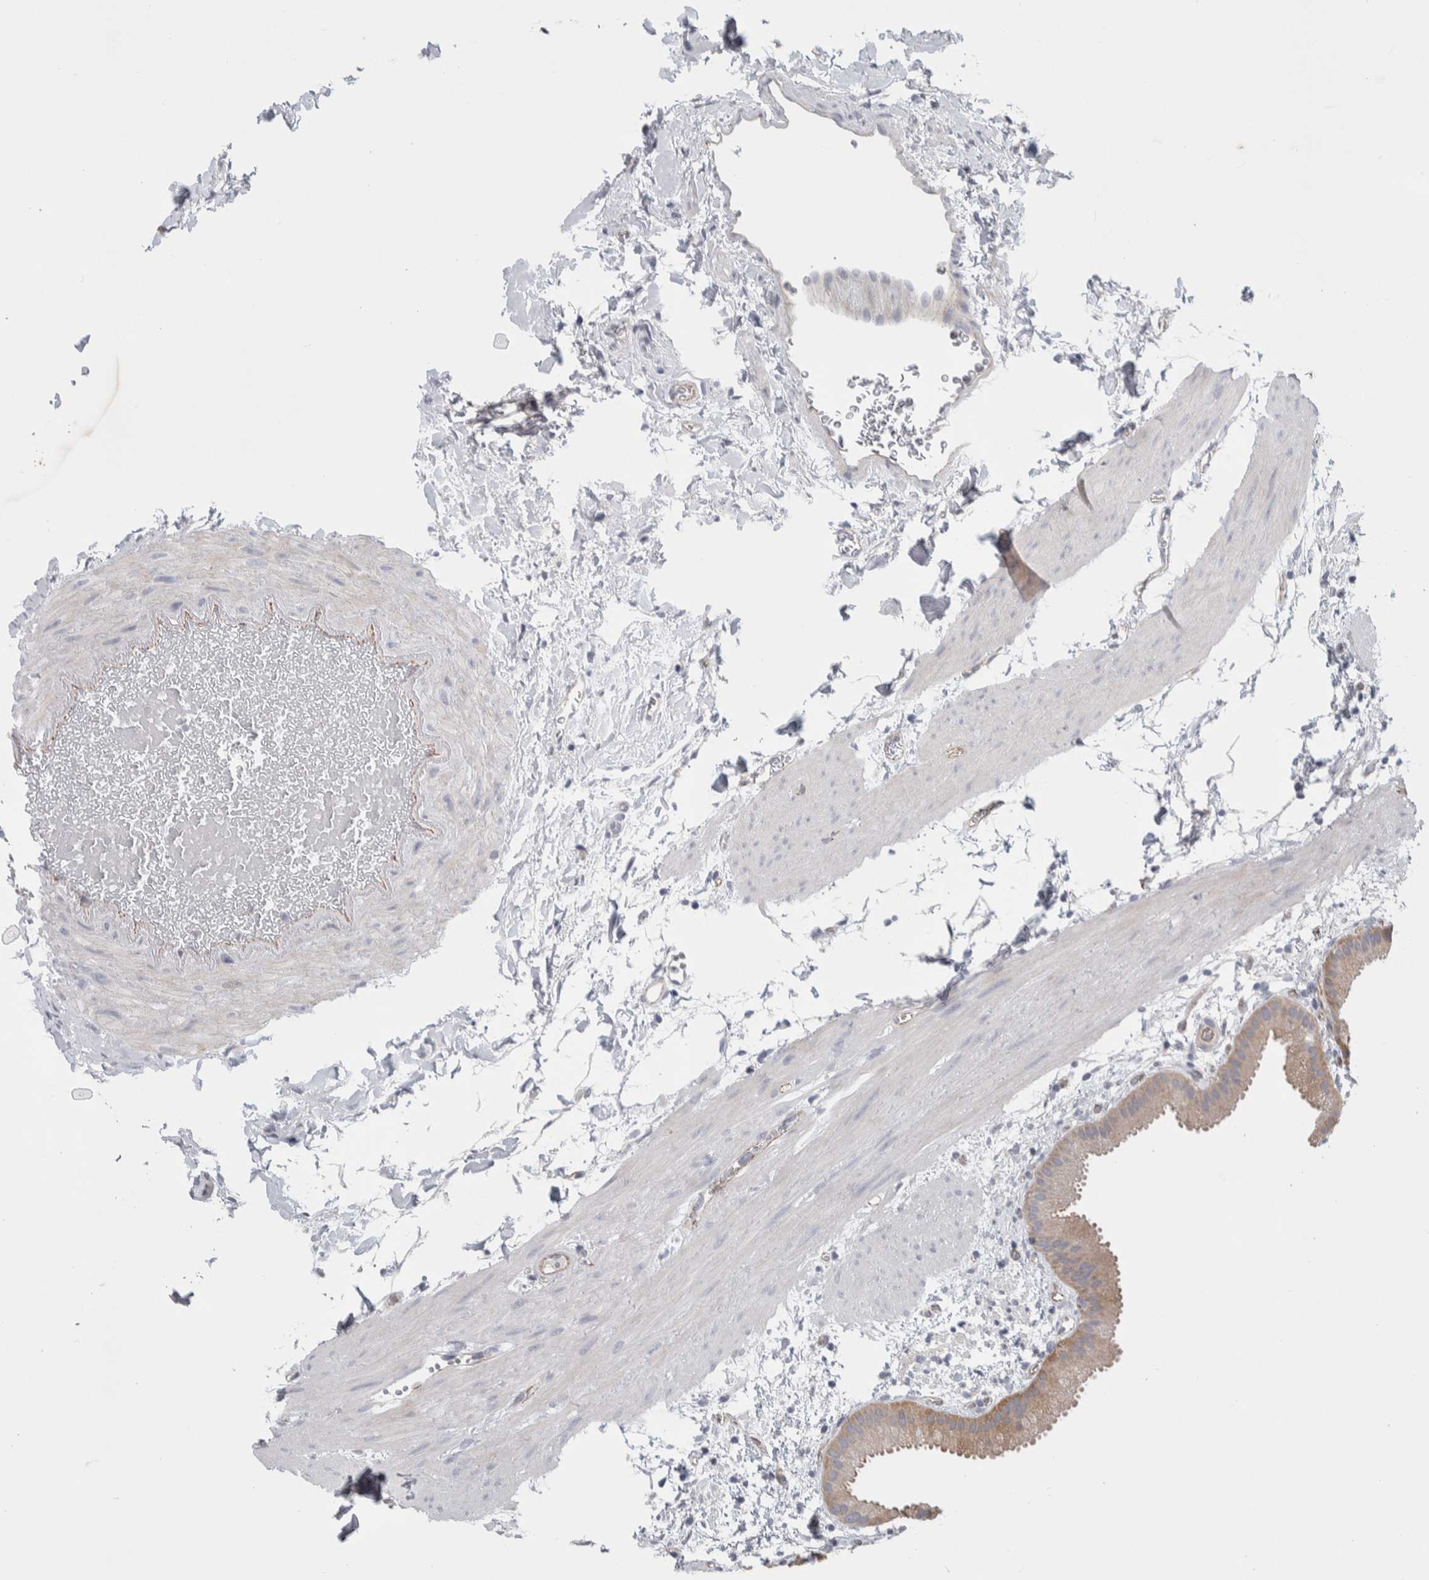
{"staining": {"intensity": "moderate", "quantity": "25%-75%", "location": "cytoplasmic/membranous"}, "tissue": "gallbladder", "cell_type": "Glandular cells", "image_type": "normal", "snomed": [{"axis": "morphology", "description": "Normal tissue, NOS"}, {"axis": "topography", "description": "Gallbladder"}], "caption": "Protein analysis of unremarkable gallbladder shows moderate cytoplasmic/membranous staining in approximately 25%-75% of glandular cells. (DAB (3,3'-diaminobenzidine) IHC, brown staining for protein, blue staining for nuclei).", "gene": "ZNF862", "patient": {"sex": "female", "age": 64}}